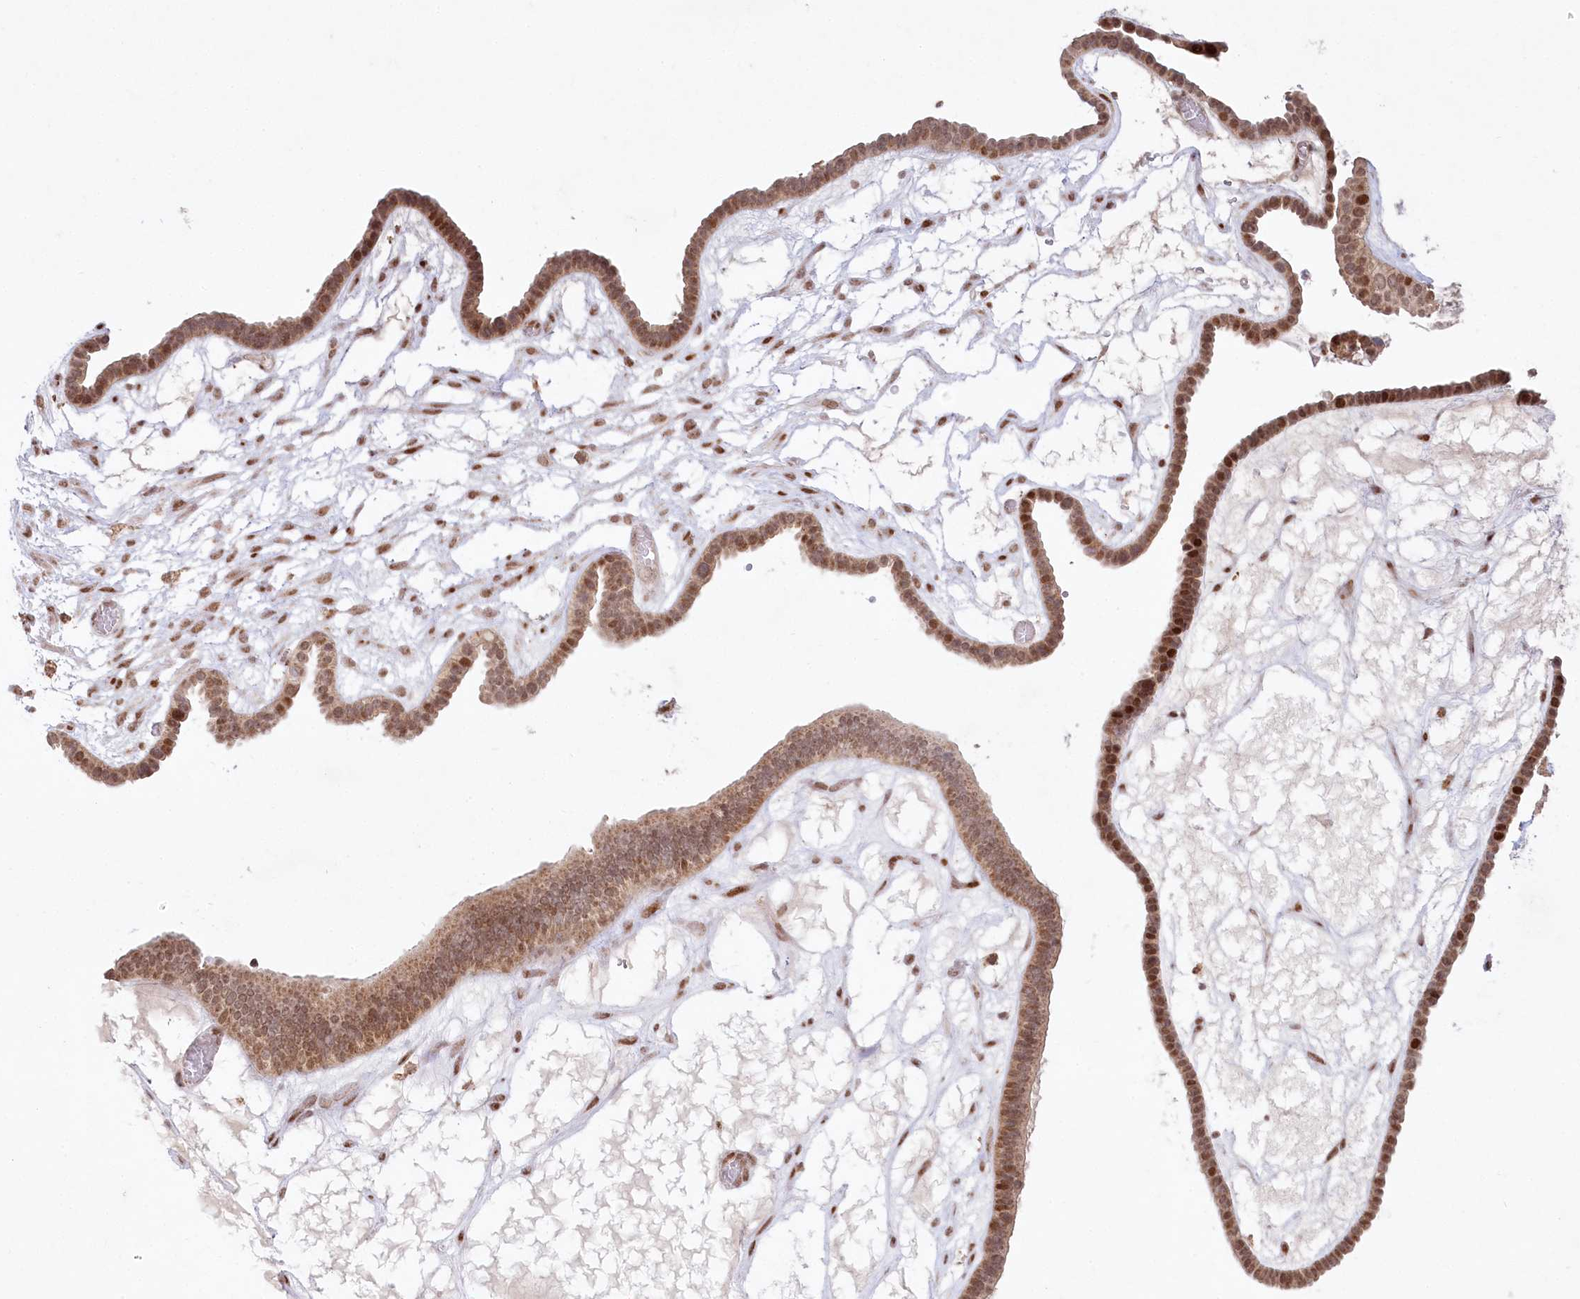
{"staining": {"intensity": "moderate", "quantity": ">75%", "location": "cytoplasmic/membranous,nuclear"}, "tissue": "ovarian cancer", "cell_type": "Tumor cells", "image_type": "cancer", "snomed": [{"axis": "morphology", "description": "Cystadenocarcinoma, serous, NOS"}, {"axis": "topography", "description": "Ovary"}], "caption": "Protein staining of serous cystadenocarcinoma (ovarian) tissue displays moderate cytoplasmic/membranous and nuclear positivity in approximately >75% of tumor cells.", "gene": "PYURF", "patient": {"sex": "female", "age": 56}}